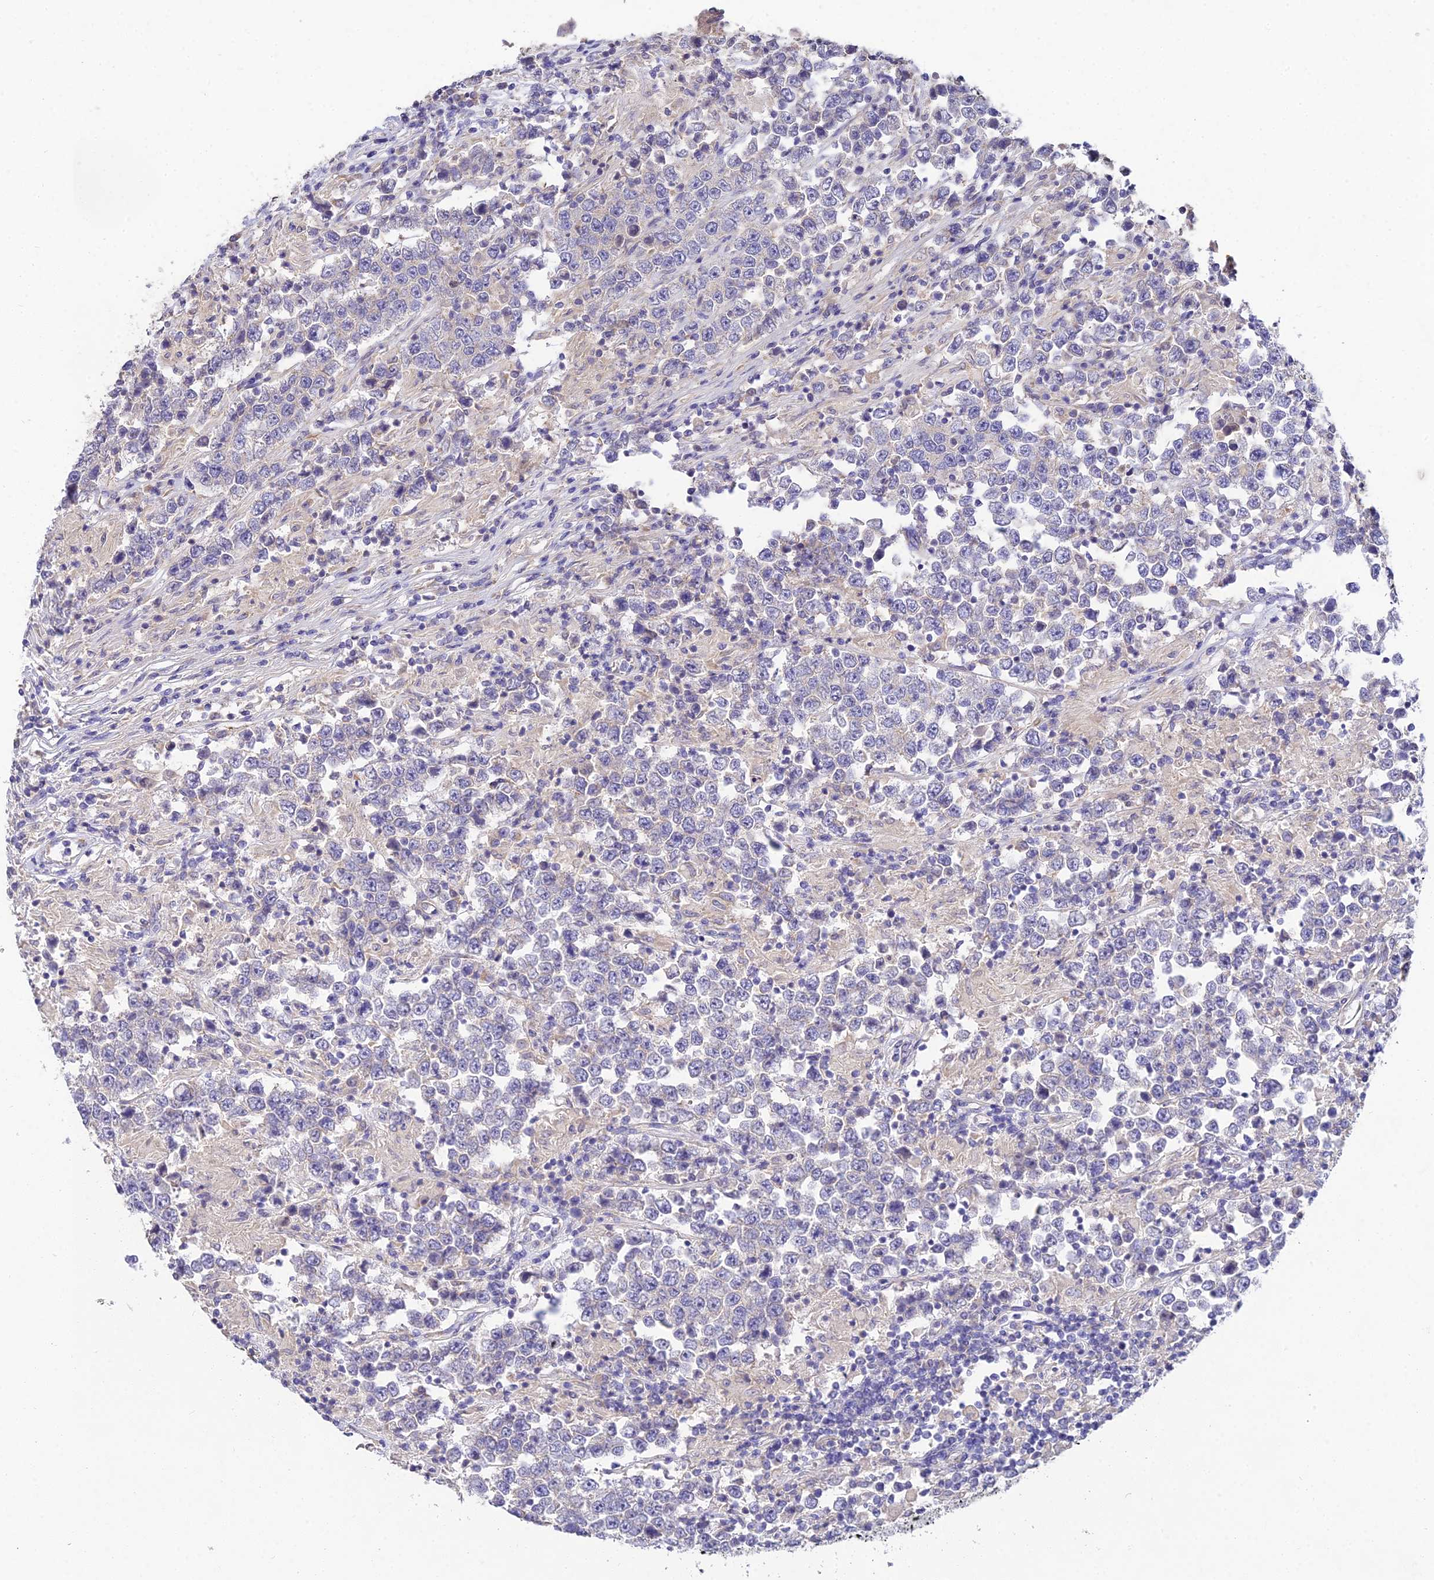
{"staining": {"intensity": "negative", "quantity": "none", "location": "none"}, "tissue": "testis cancer", "cell_type": "Tumor cells", "image_type": "cancer", "snomed": [{"axis": "morphology", "description": "Normal tissue, NOS"}, {"axis": "morphology", "description": "Urothelial carcinoma, High grade"}, {"axis": "morphology", "description": "Seminoma, NOS"}, {"axis": "morphology", "description": "Carcinoma, Embryonal, NOS"}, {"axis": "topography", "description": "Urinary bladder"}, {"axis": "topography", "description": "Testis"}], "caption": "Image shows no protein staining in tumor cells of testis urothelial carcinoma (high-grade) tissue.", "gene": "ARL8B", "patient": {"sex": "male", "age": 41}}